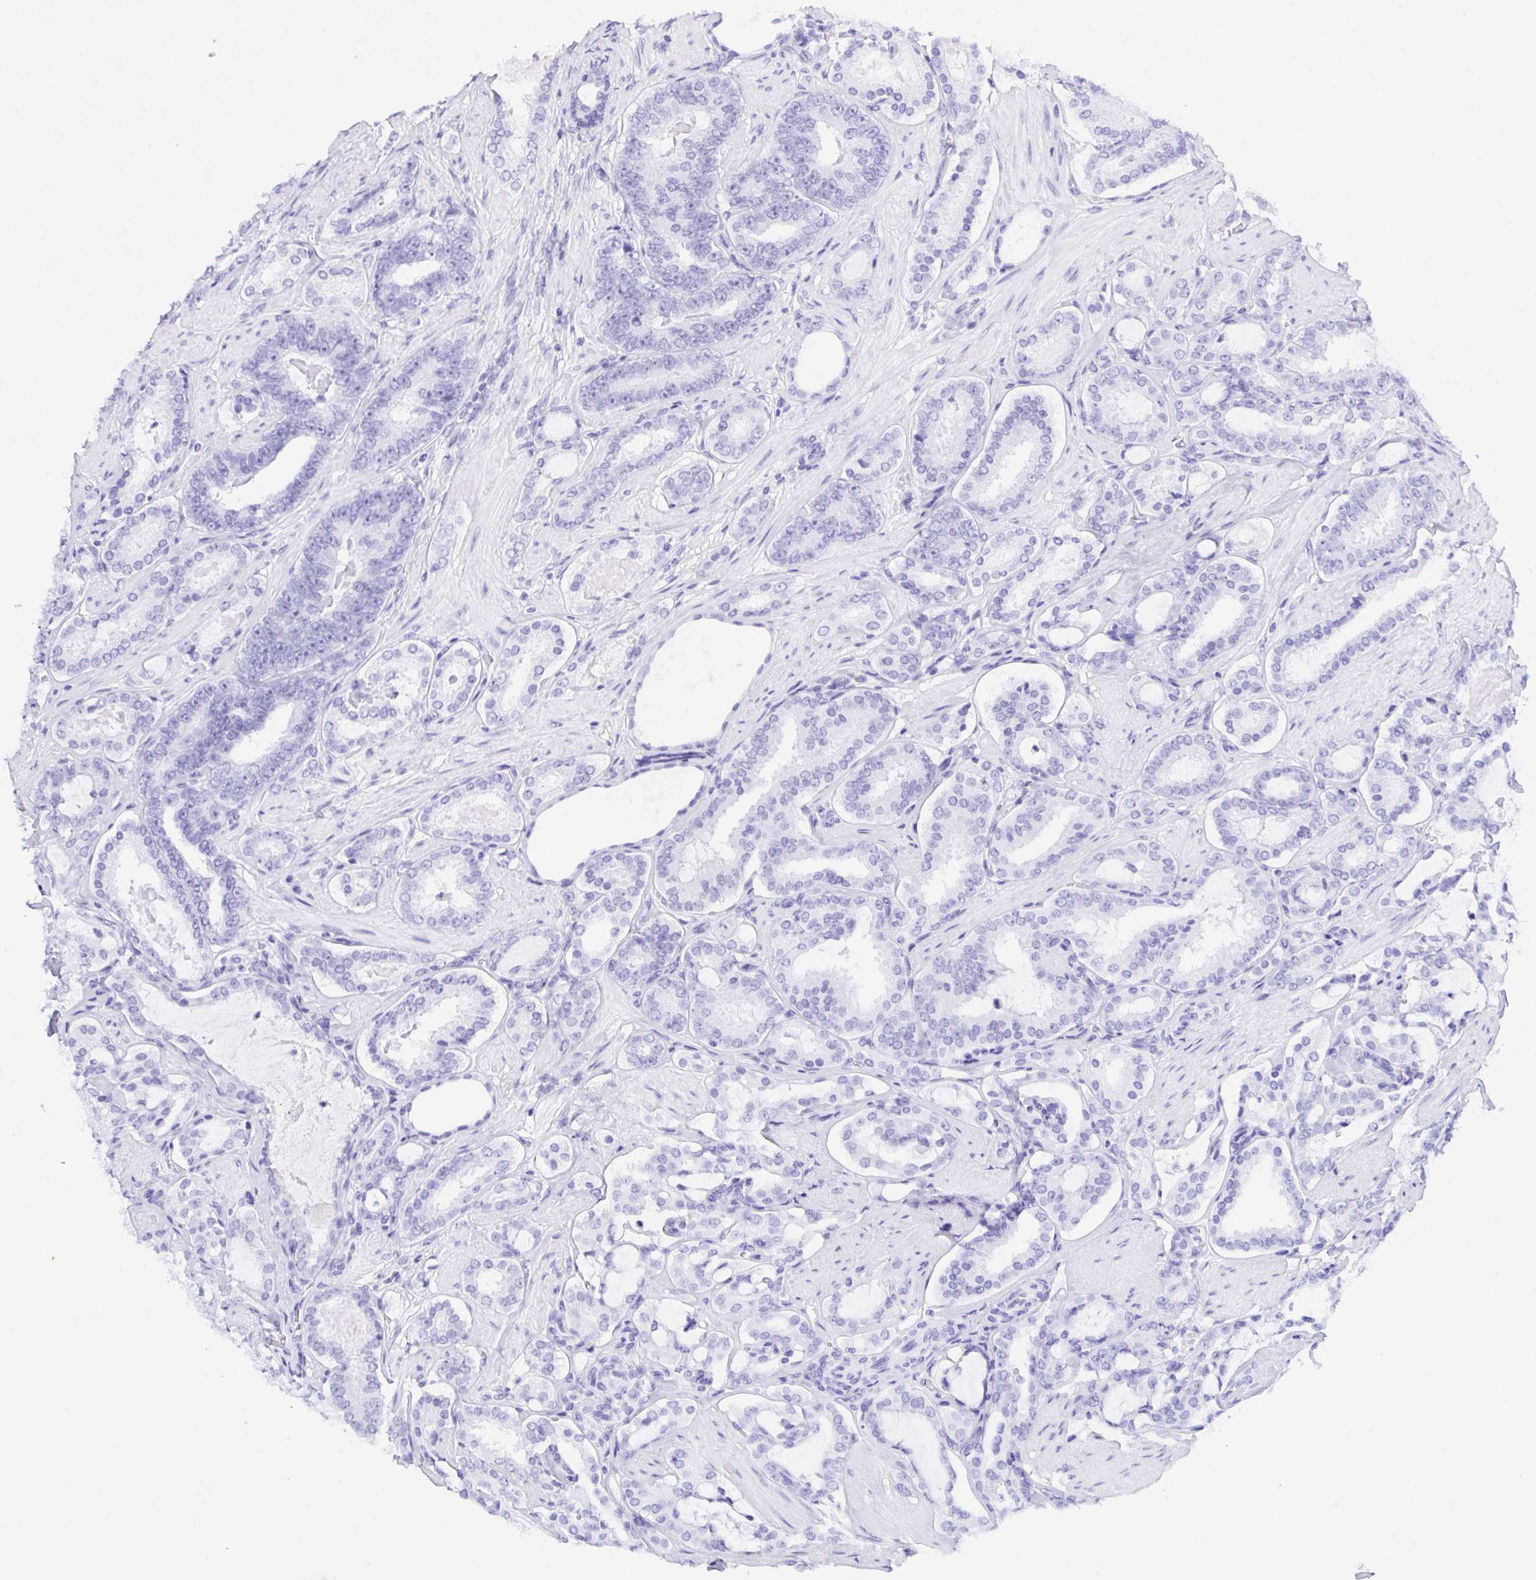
{"staining": {"intensity": "negative", "quantity": "none", "location": "none"}, "tissue": "prostate cancer", "cell_type": "Tumor cells", "image_type": "cancer", "snomed": [{"axis": "morphology", "description": "Adenocarcinoma, High grade"}, {"axis": "topography", "description": "Prostate"}], "caption": "A high-resolution image shows immunohistochemistry staining of prostate cancer (high-grade adenocarcinoma), which reveals no significant staining in tumor cells.", "gene": "TLN2", "patient": {"sex": "male", "age": 63}}